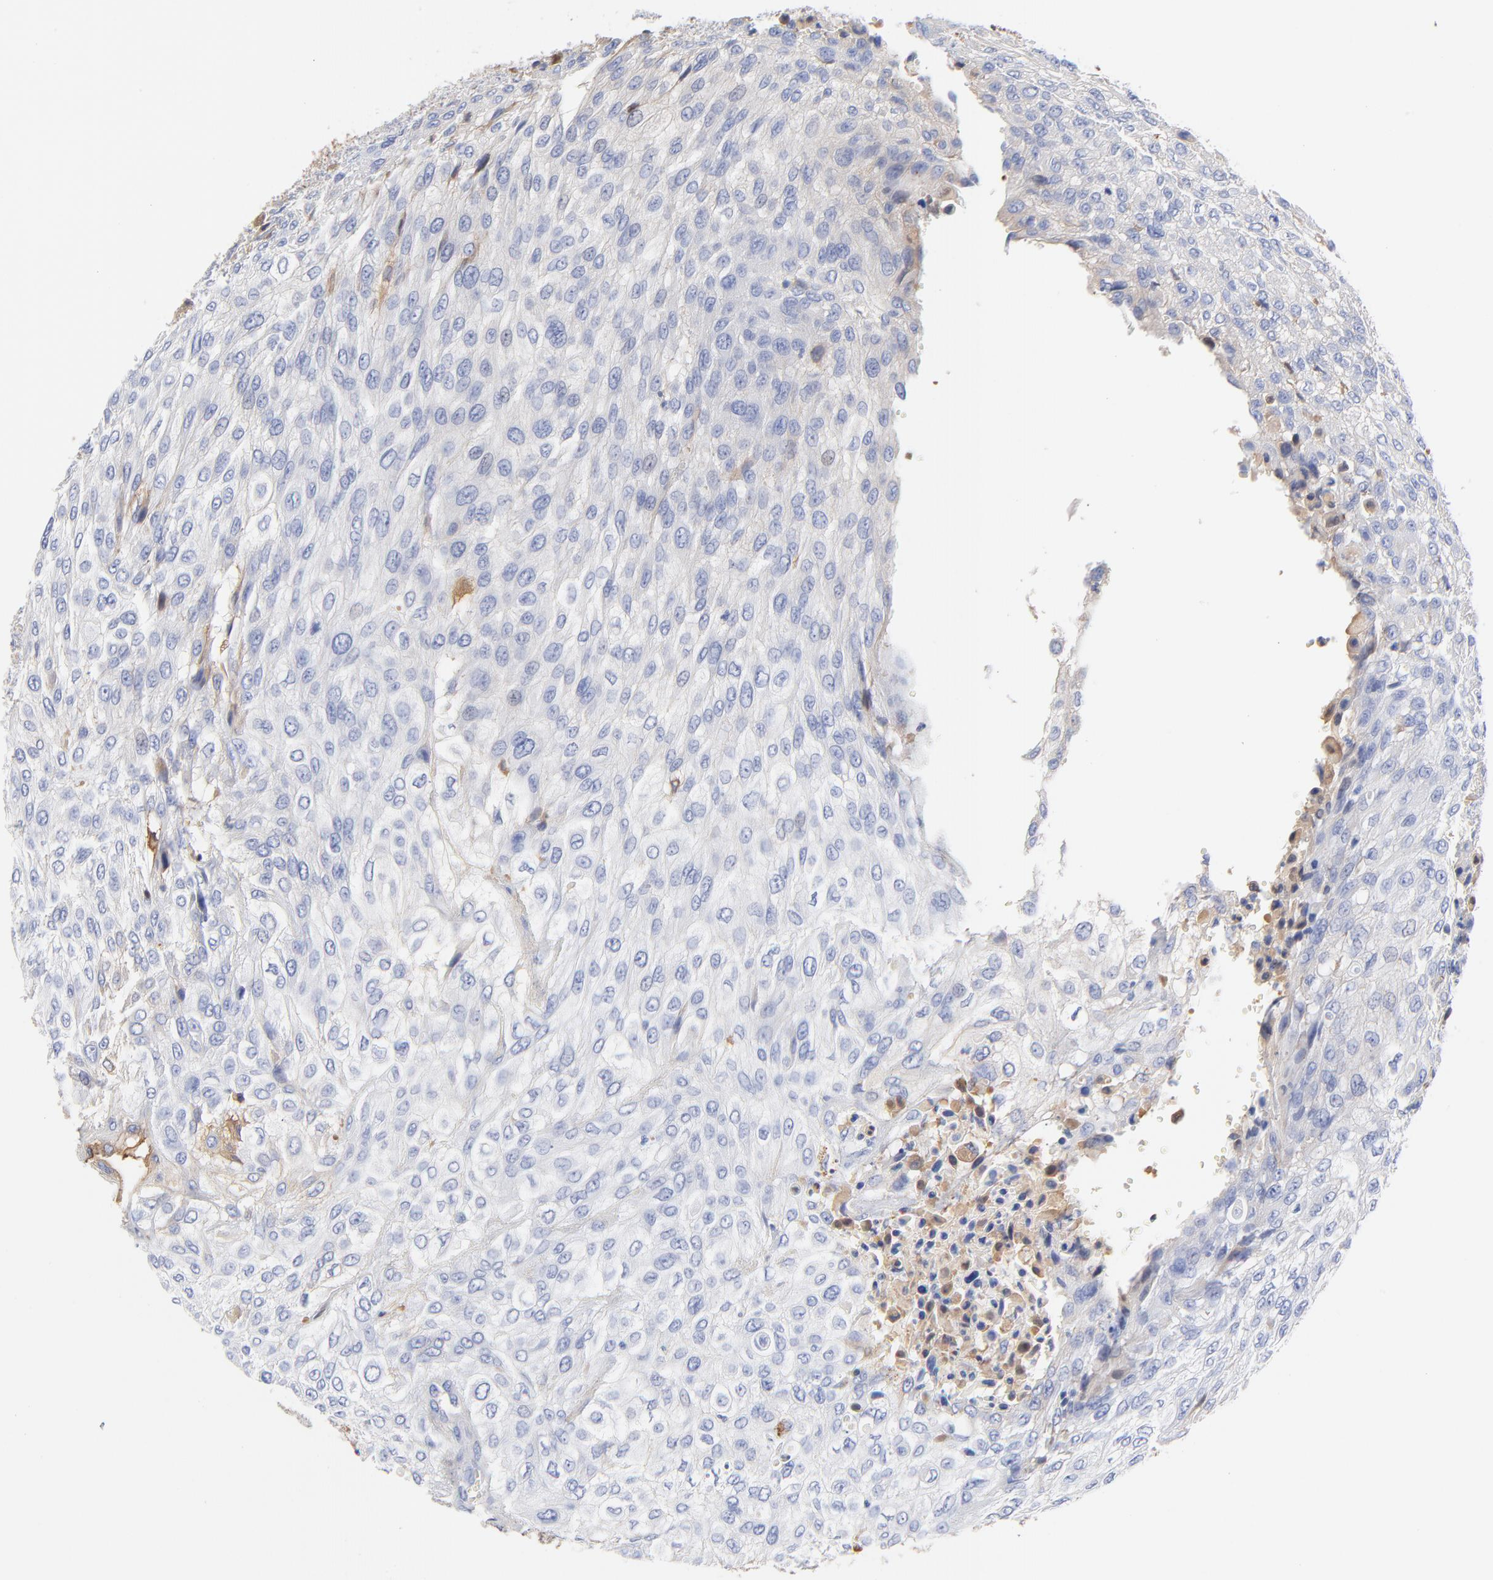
{"staining": {"intensity": "weak", "quantity": "<25%", "location": "cytoplasmic/membranous"}, "tissue": "urothelial cancer", "cell_type": "Tumor cells", "image_type": "cancer", "snomed": [{"axis": "morphology", "description": "Urothelial carcinoma, High grade"}, {"axis": "topography", "description": "Urinary bladder"}], "caption": "IHC histopathology image of neoplastic tissue: human urothelial cancer stained with DAB (3,3'-diaminobenzidine) shows no significant protein staining in tumor cells.", "gene": "IGLV3-10", "patient": {"sex": "male", "age": 57}}